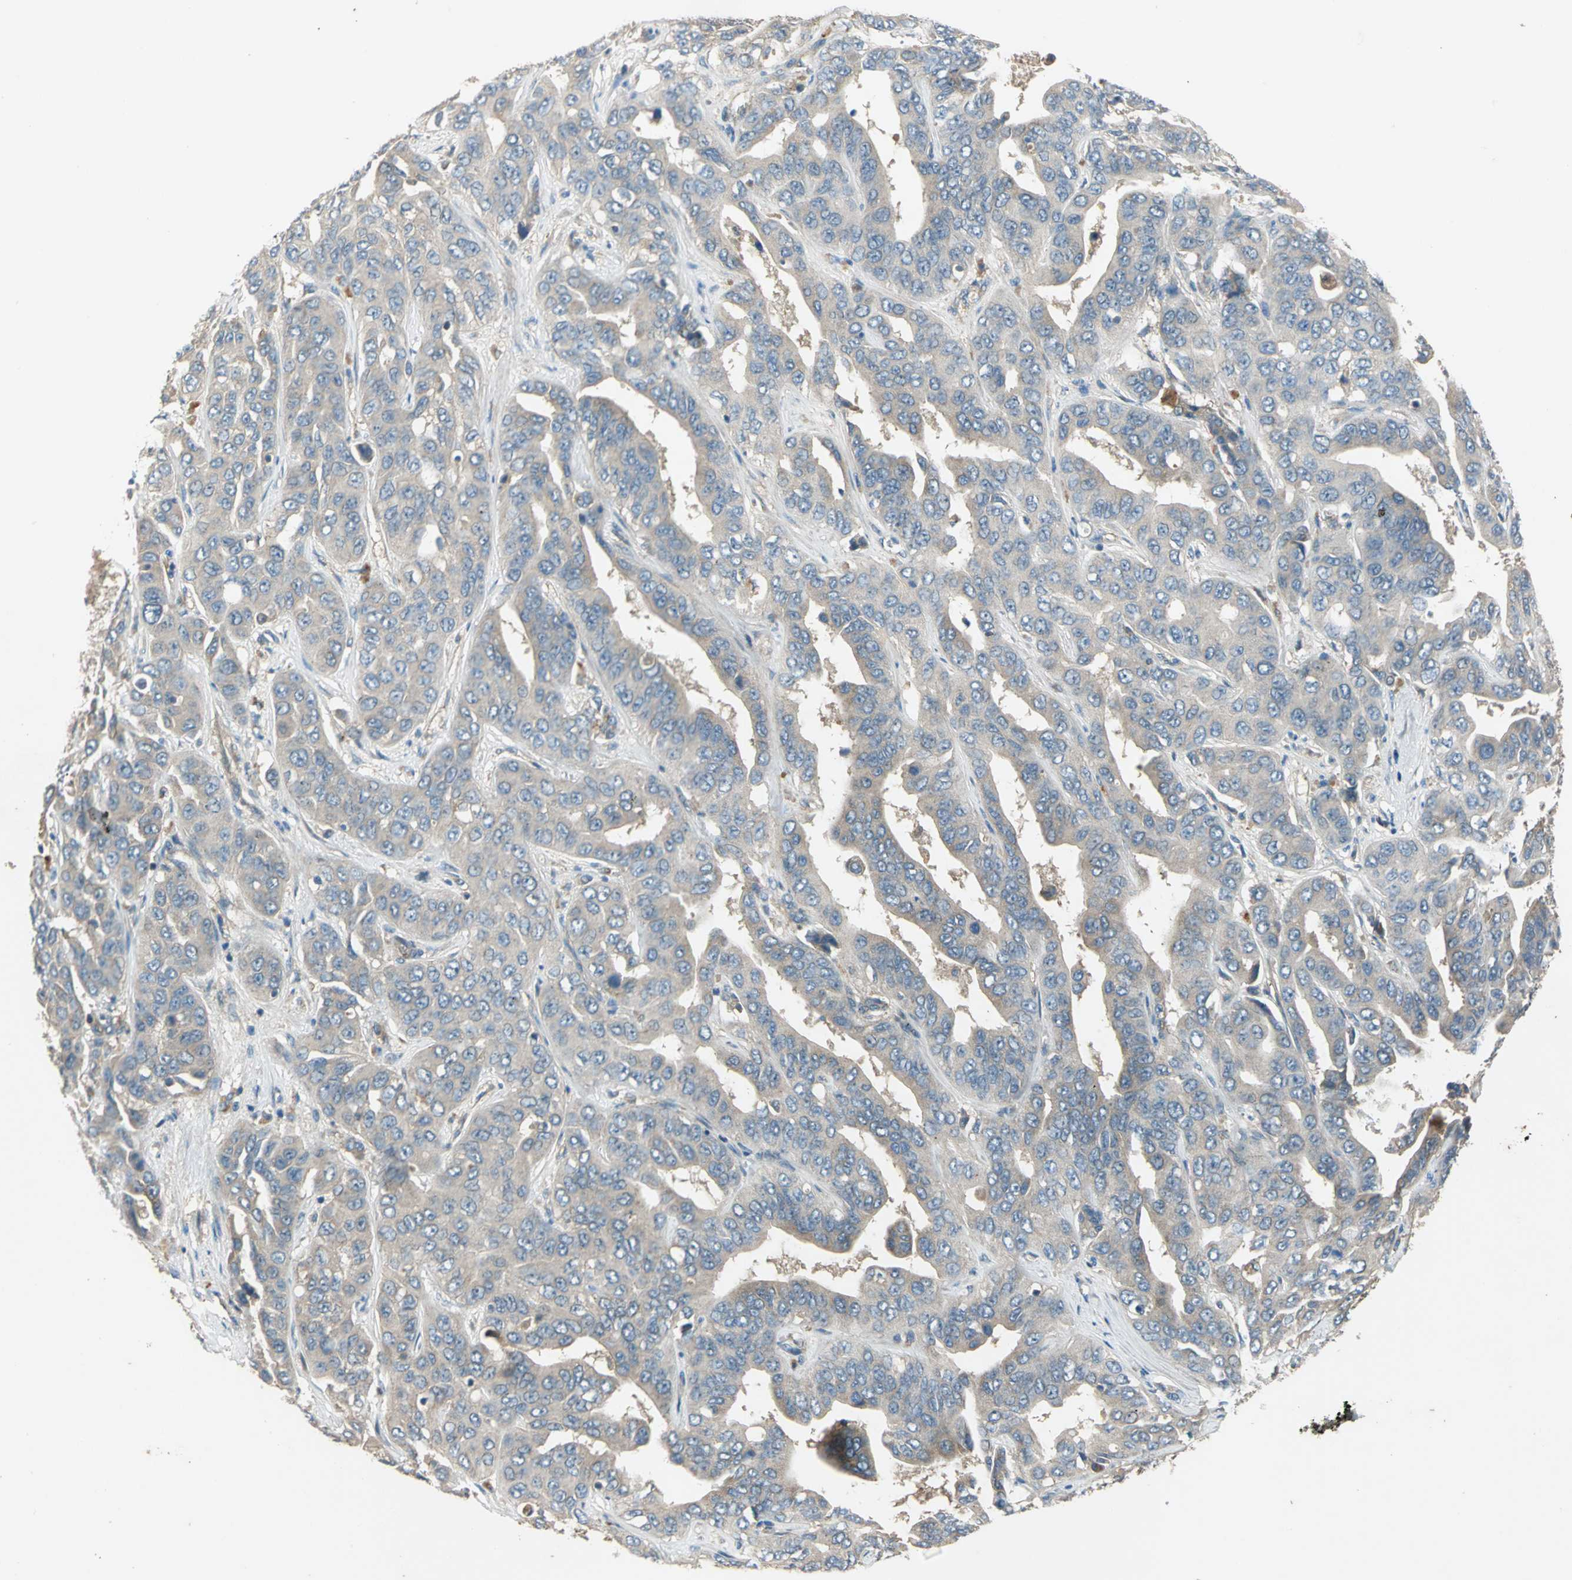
{"staining": {"intensity": "negative", "quantity": "none", "location": "none"}, "tissue": "liver cancer", "cell_type": "Tumor cells", "image_type": "cancer", "snomed": [{"axis": "morphology", "description": "Cholangiocarcinoma"}, {"axis": "topography", "description": "Liver"}], "caption": "IHC of cholangiocarcinoma (liver) displays no positivity in tumor cells. (Stains: DAB (3,3'-diaminobenzidine) immunohistochemistry (IHC) with hematoxylin counter stain, Microscopy: brightfield microscopy at high magnification).", "gene": "EMCN", "patient": {"sex": "female", "age": 52}}